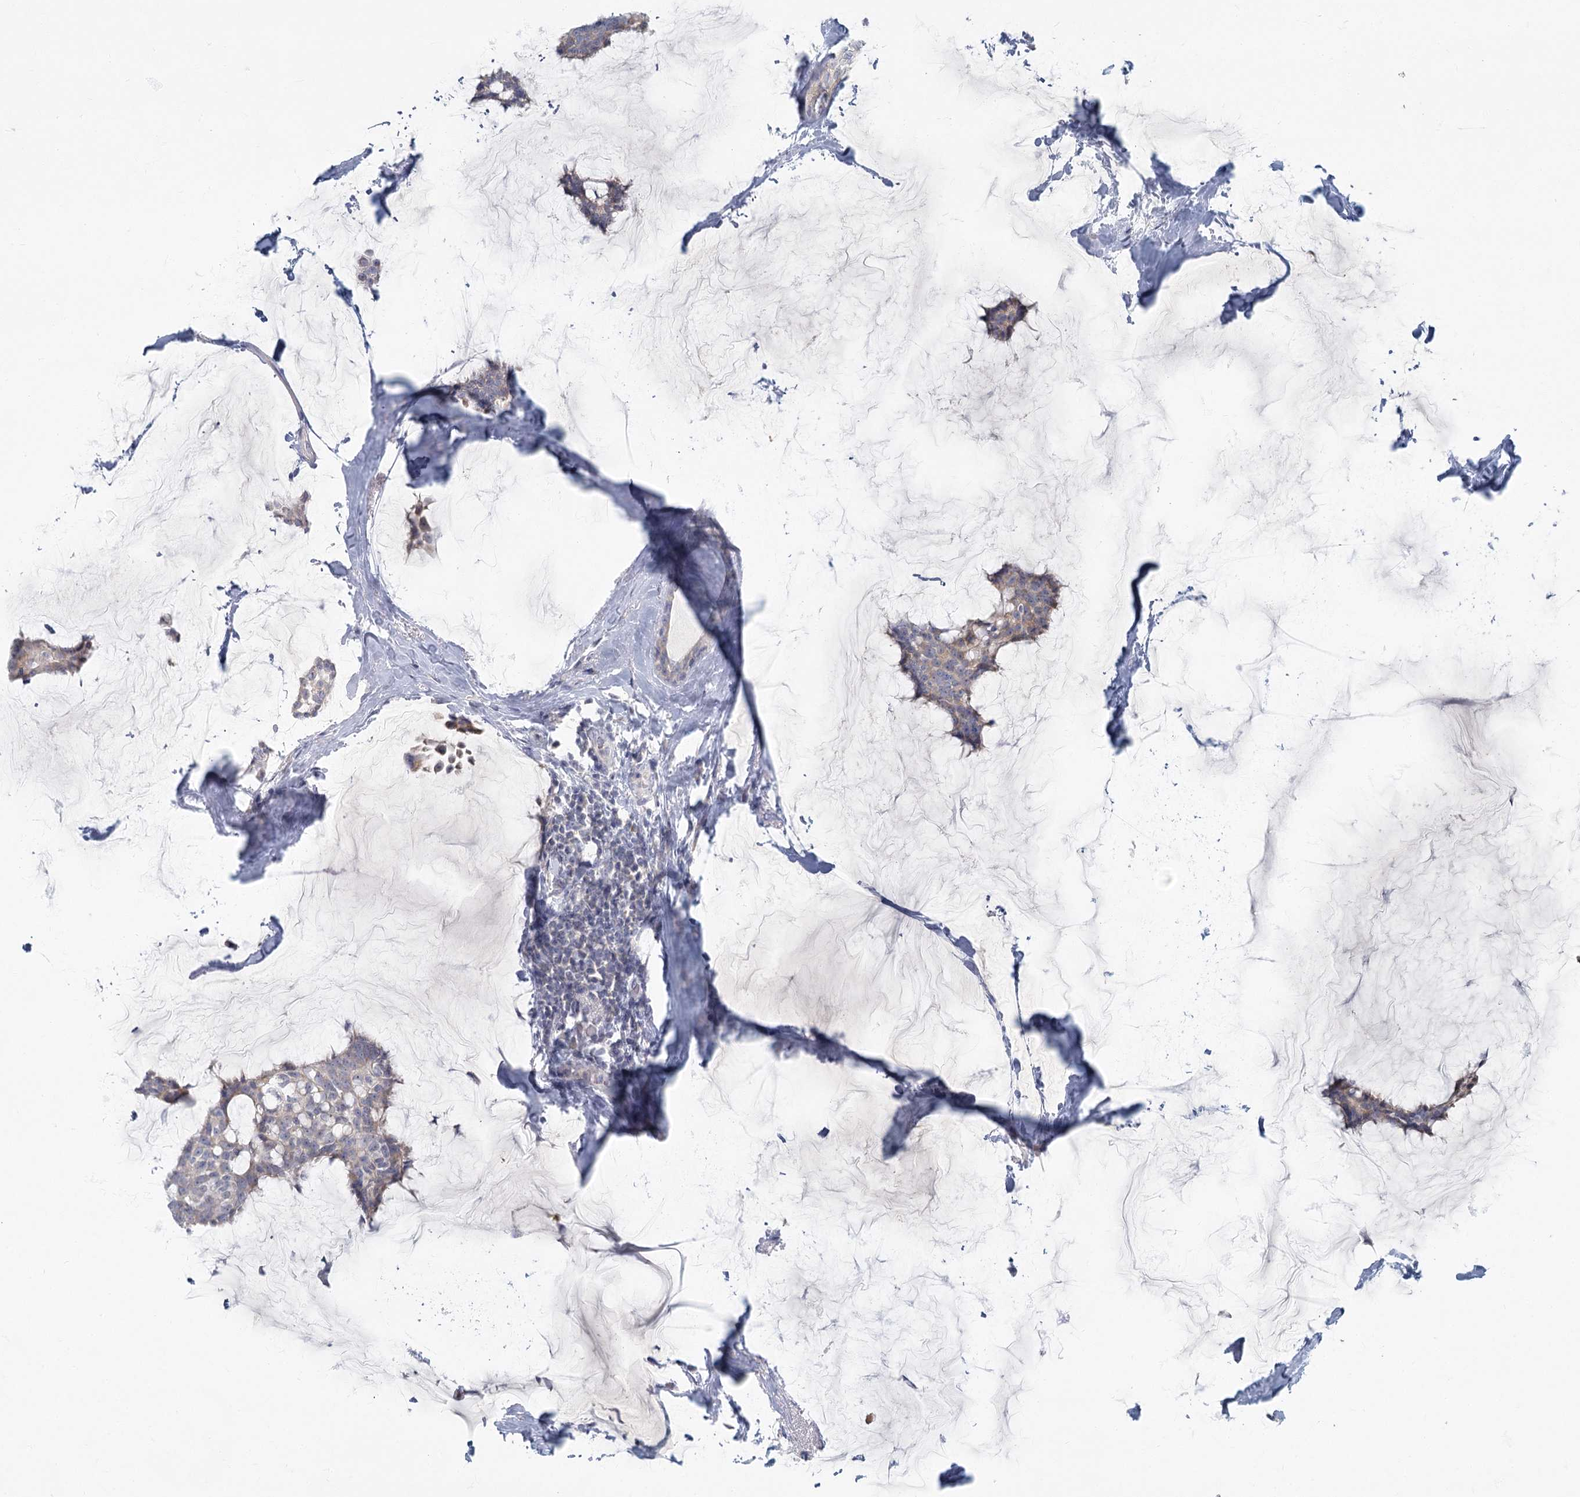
{"staining": {"intensity": "negative", "quantity": "none", "location": "none"}, "tissue": "breast cancer", "cell_type": "Tumor cells", "image_type": "cancer", "snomed": [{"axis": "morphology", "description": "Duct carcinoma"}, {"axis": "topography", "description": "Breast"}], "caption": "Human breast intraductal carcinoma stained for a protein using immunohistochemistry (IHC) reveals no positivity in tumor cells.", "gene": "FAM110C", "patient": {"sex": "female", "age": 93}}